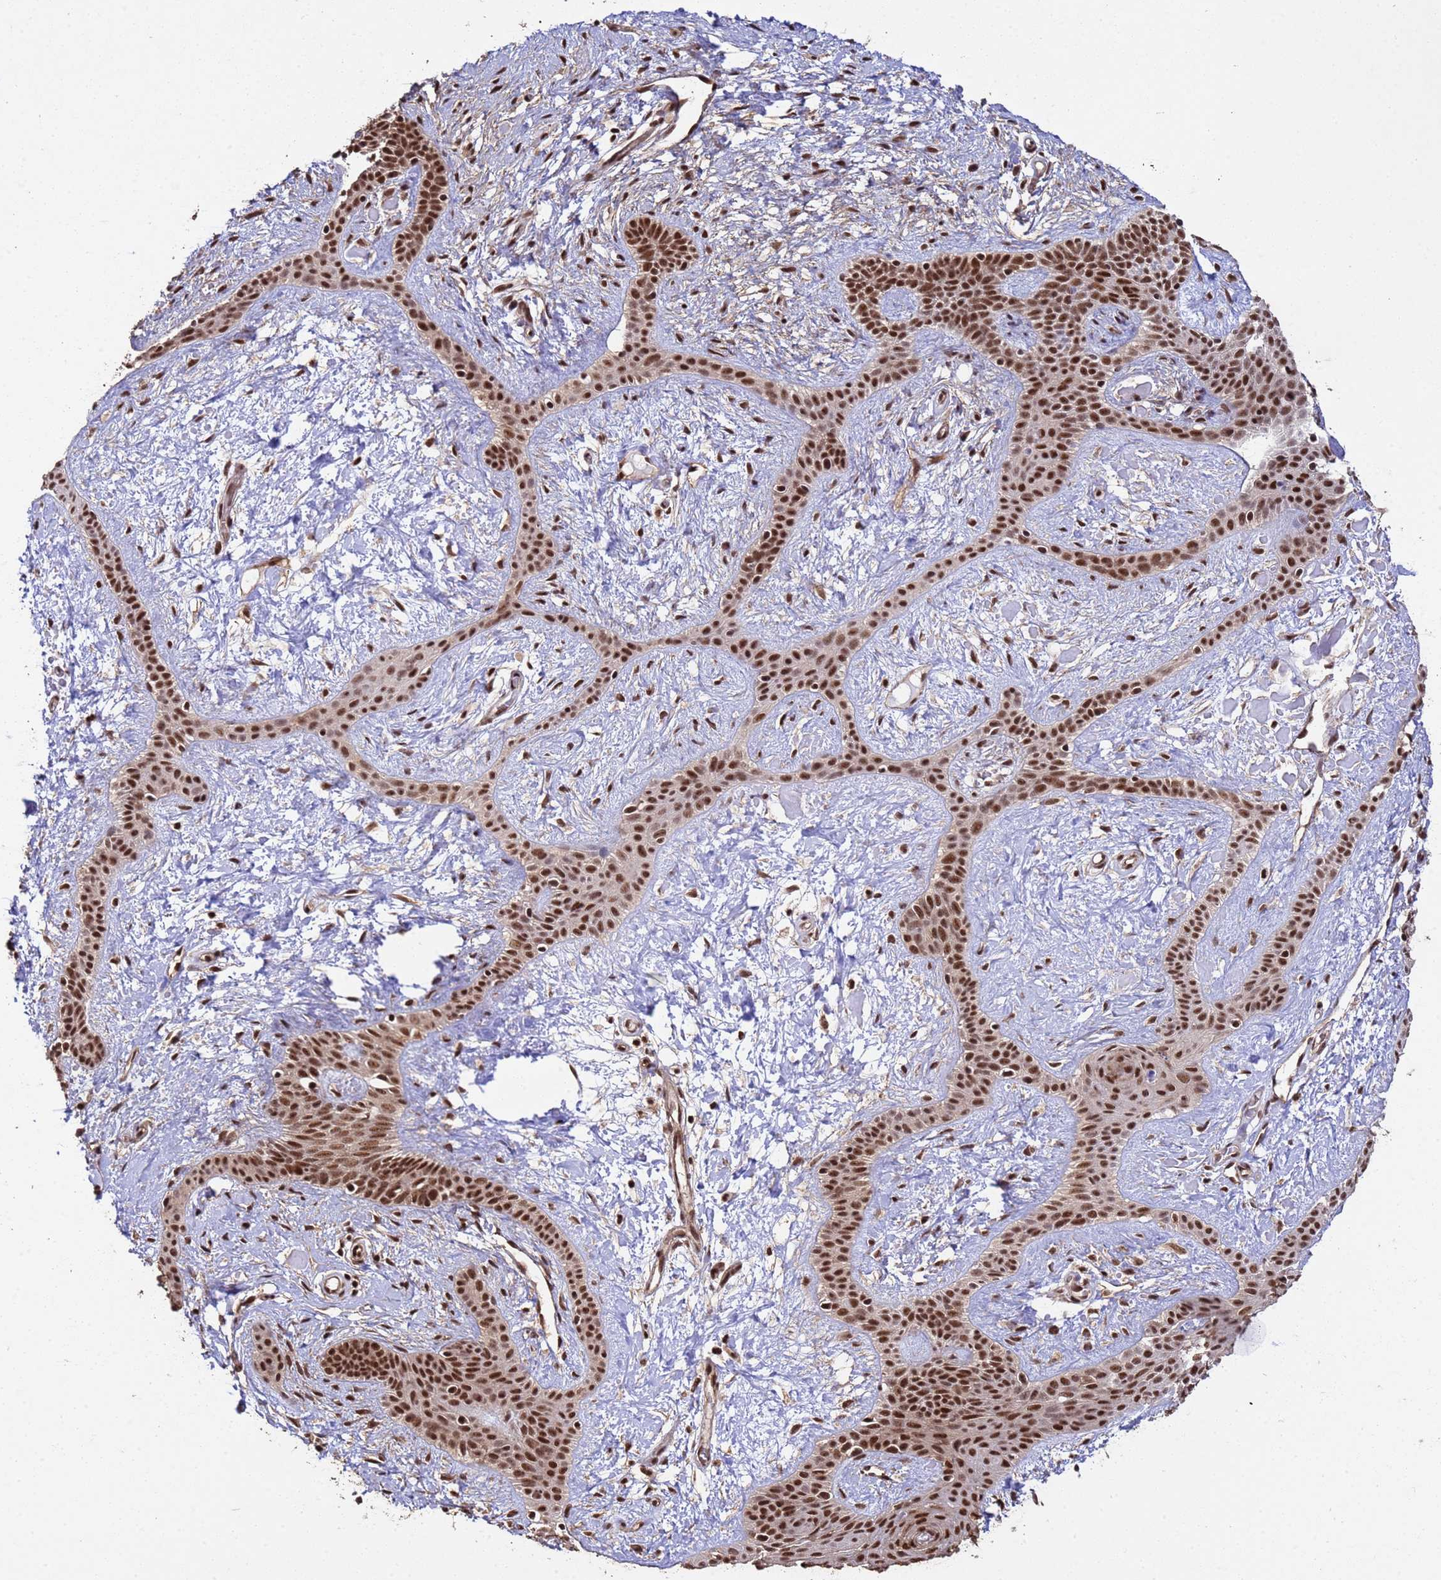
{"staining": {"intensity": "strong", "quantity": ">75%", "location": "nuclear"}, "tissue": "skin cancer", "cell_type": "Tumor cells", "image_type": "cancer", "snomed": [{"axis": "morphology", "description": "Basal cell carcinoma"}, {"axis": "topography", "description": "Skin"}], "caption": "Immunohistochemistry micrograph of neoplastic tissue: human skin cancer (basal cell carcinoma) stained using immunohistochemistry (IHC) demonstrates high levels of strong protein expression localized specifically in the nuclear of tumor cells, appearing as a nuclear brown color.", "gene": "SYF2", "patient": {"sex": "male", "age": 78}}